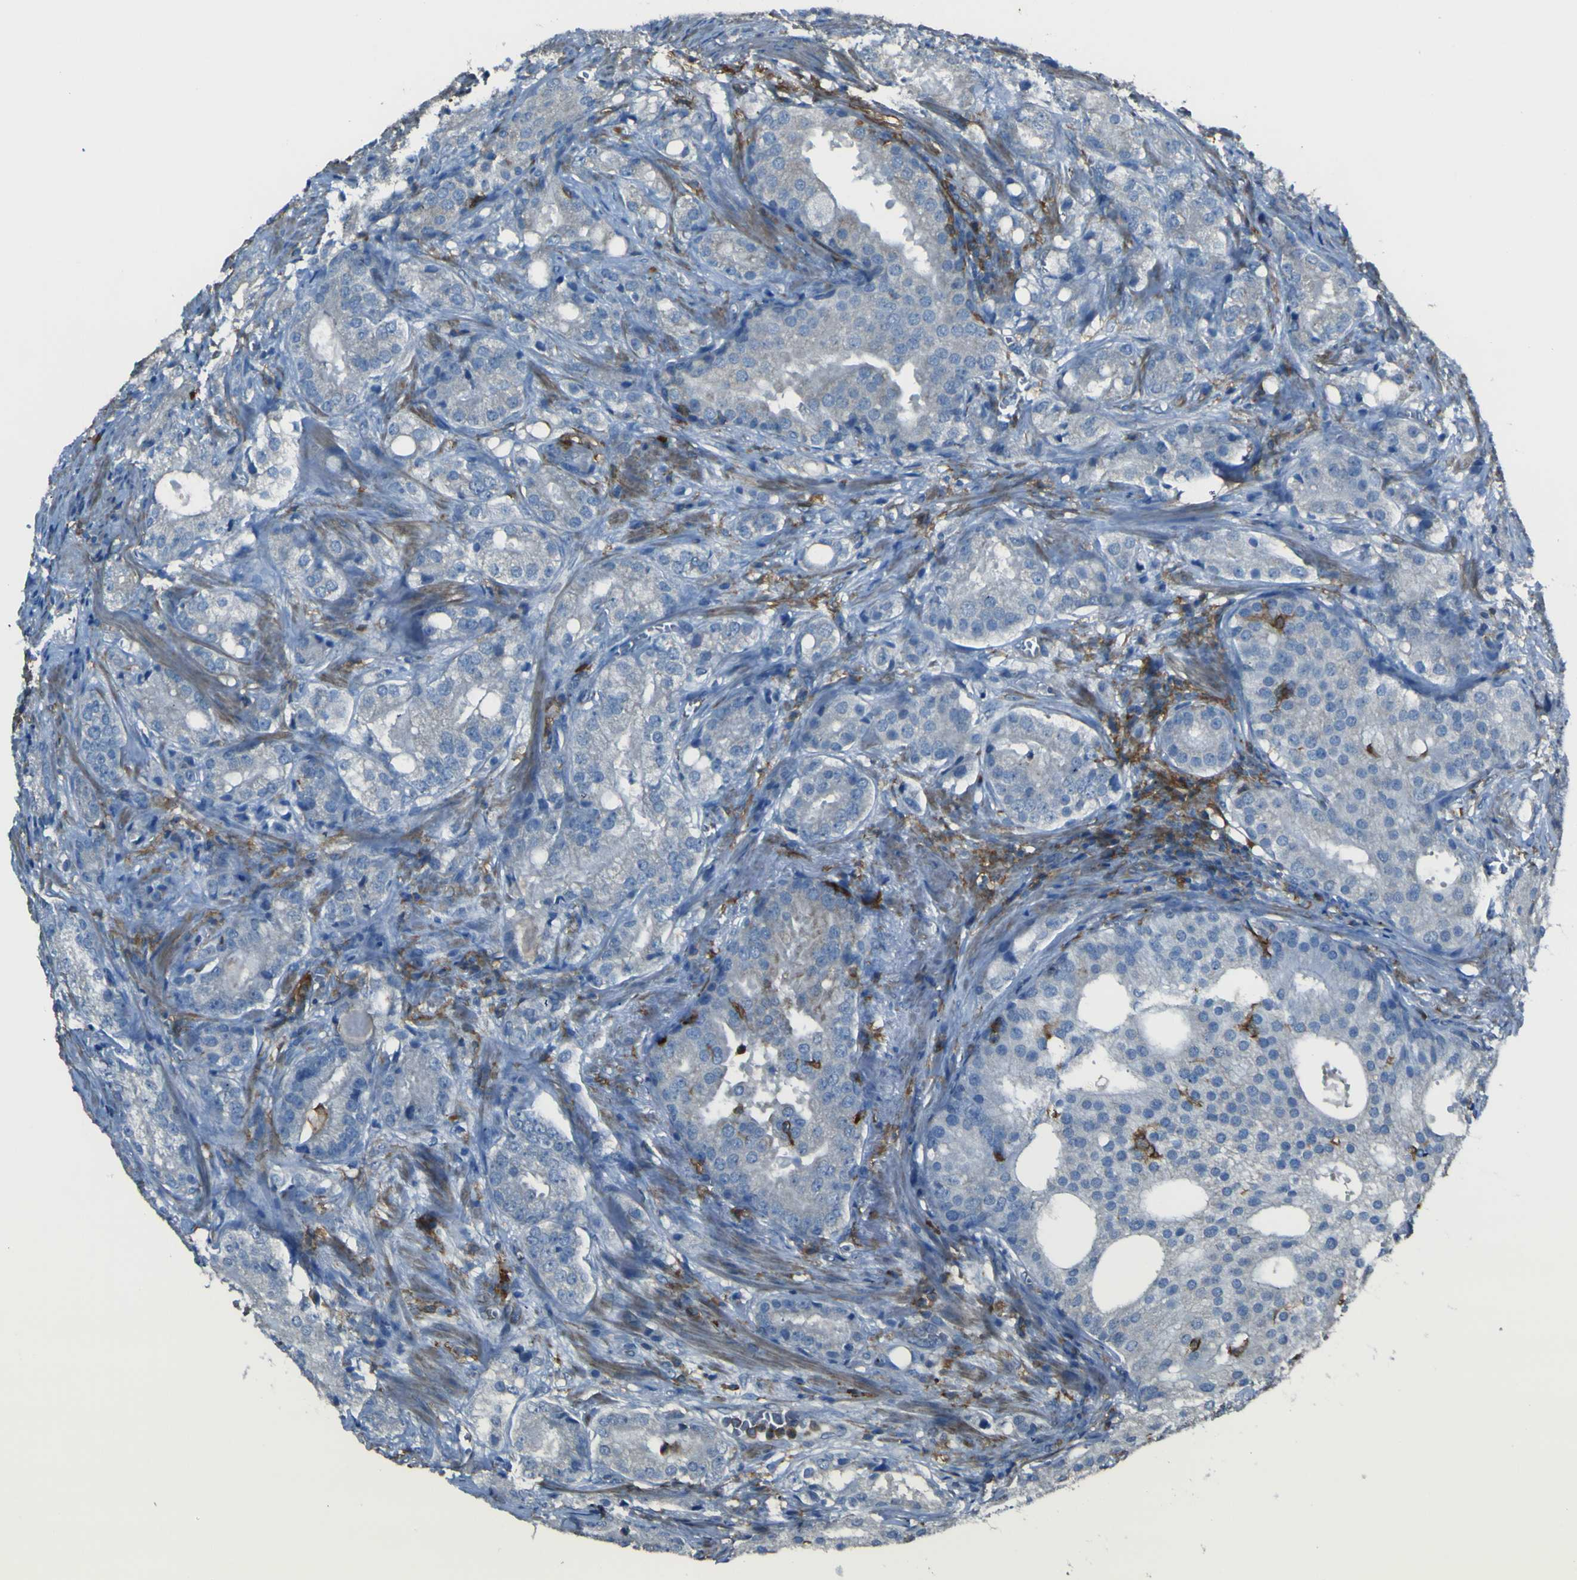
{"staining": {"intensity": "negative", "quantity": "none", "location": "none"}, "tissue": "prostate cancer", "cell_type": "Tumor cells", "image_type": "cancer", "snomed": [{"axis": "morphology", "description": "Adenocarcinoma, High grade"}, {"axis": "topography", "description": "Prostate"}], "caption": "DAB immunohistochemical staining of human adenocarcinoma (high-grade) (prostate) shows no significant positivity in tumor cells. (IHC, brightfield microscopy, high magnification).", "gene": "LAIR1", "patient": {"sex": "male", "age": 64}}